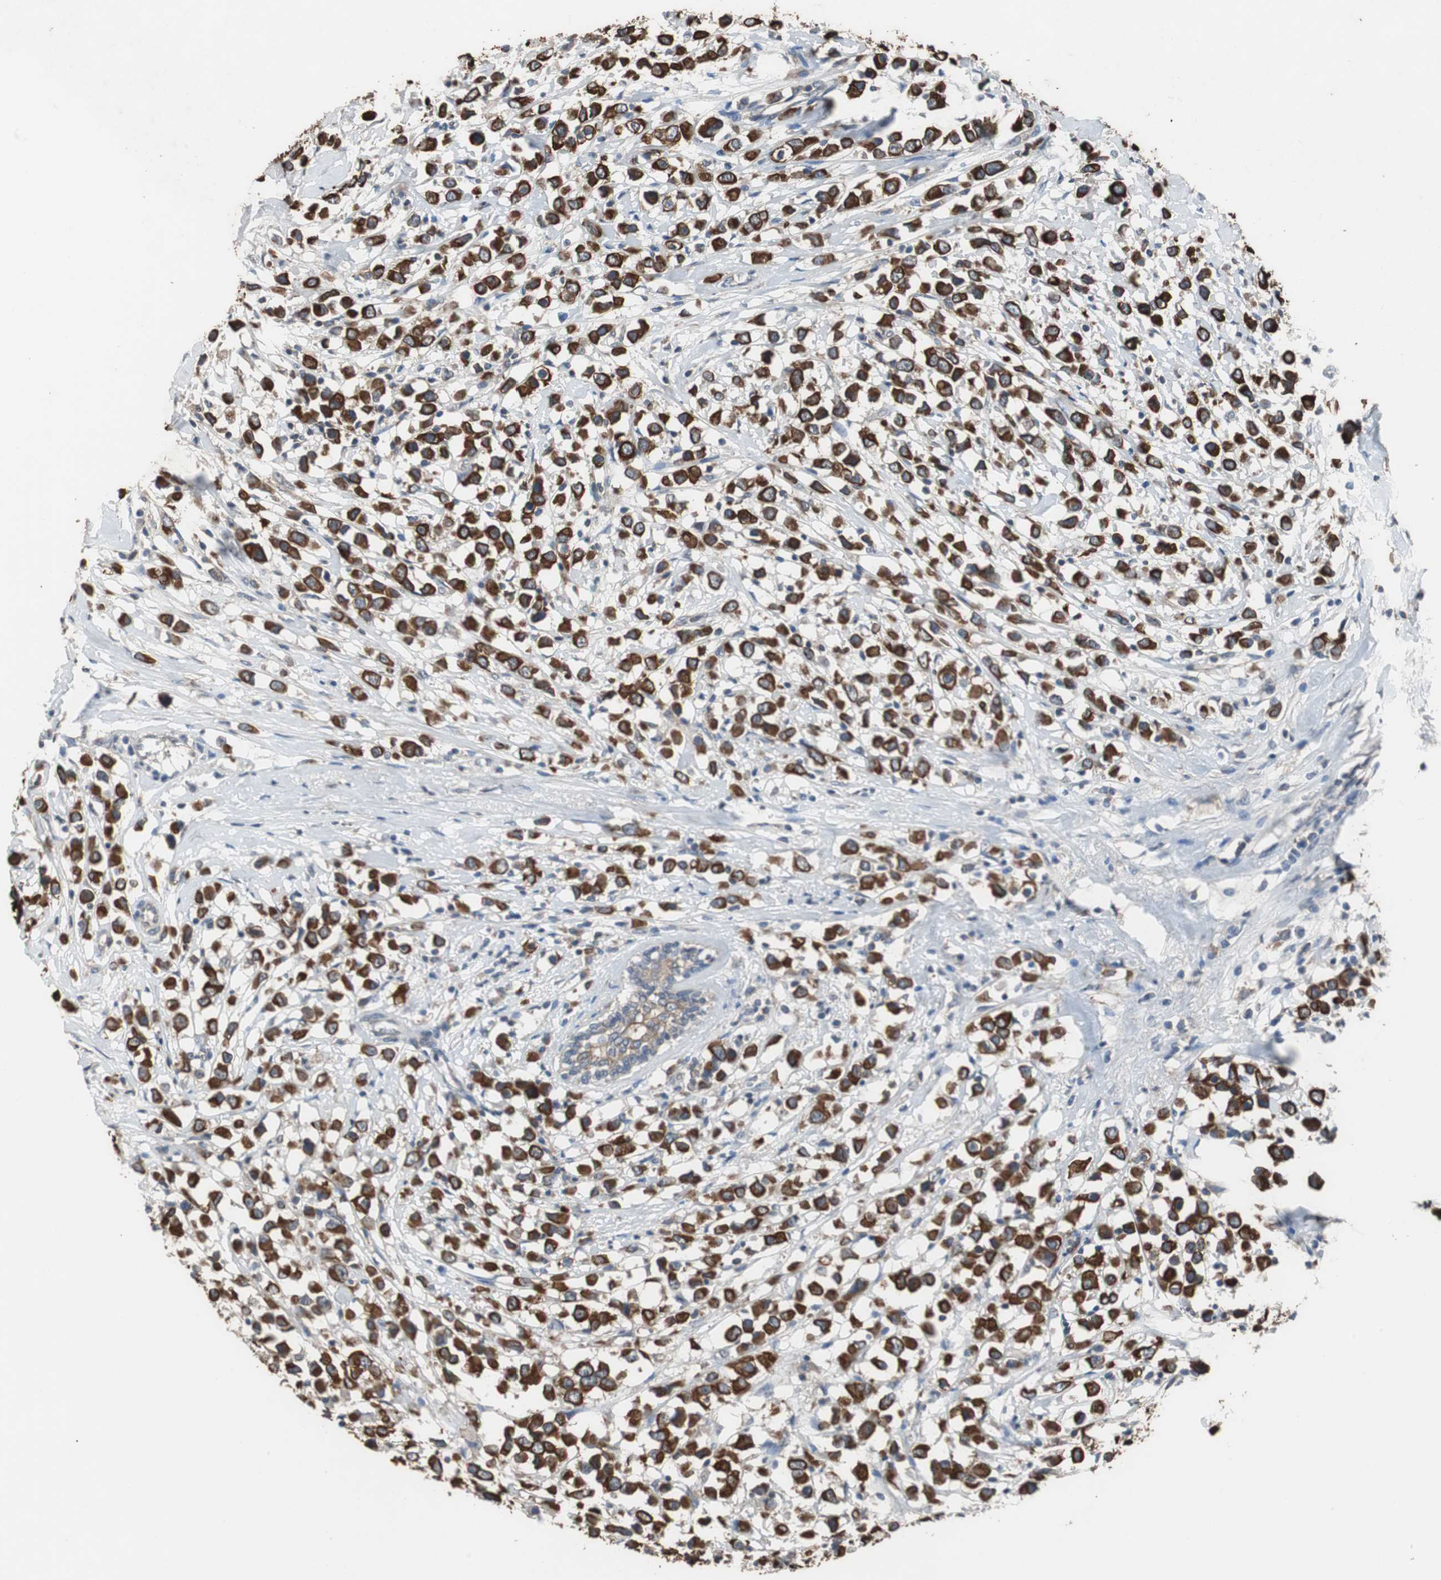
{"staining": {"intensity": "strong", "quantity": ">75%", "location": "cytoplasmic/membranous"}, "tissue": "breast cancer", "cell_type": "Tumor cells", "image_type": "cancer", "snomed": [{"axis": "morphology", "description": "Duct carcinoma"}, {"axis": "topography", "description": "Breast"}], "caption": "Immunohistochemical staining of breast infiltrating ductal carcinoma reveals high levels of strong cytoplasmic/membranous protein staining in approximately >75% of tumor cells. The staining was performed using DAB, with brown indicating positive protein expression. Nuclei are stained blue with hematoxylin.", "gene": "USP10", "patient": {"sex": "female", "age": 61}}